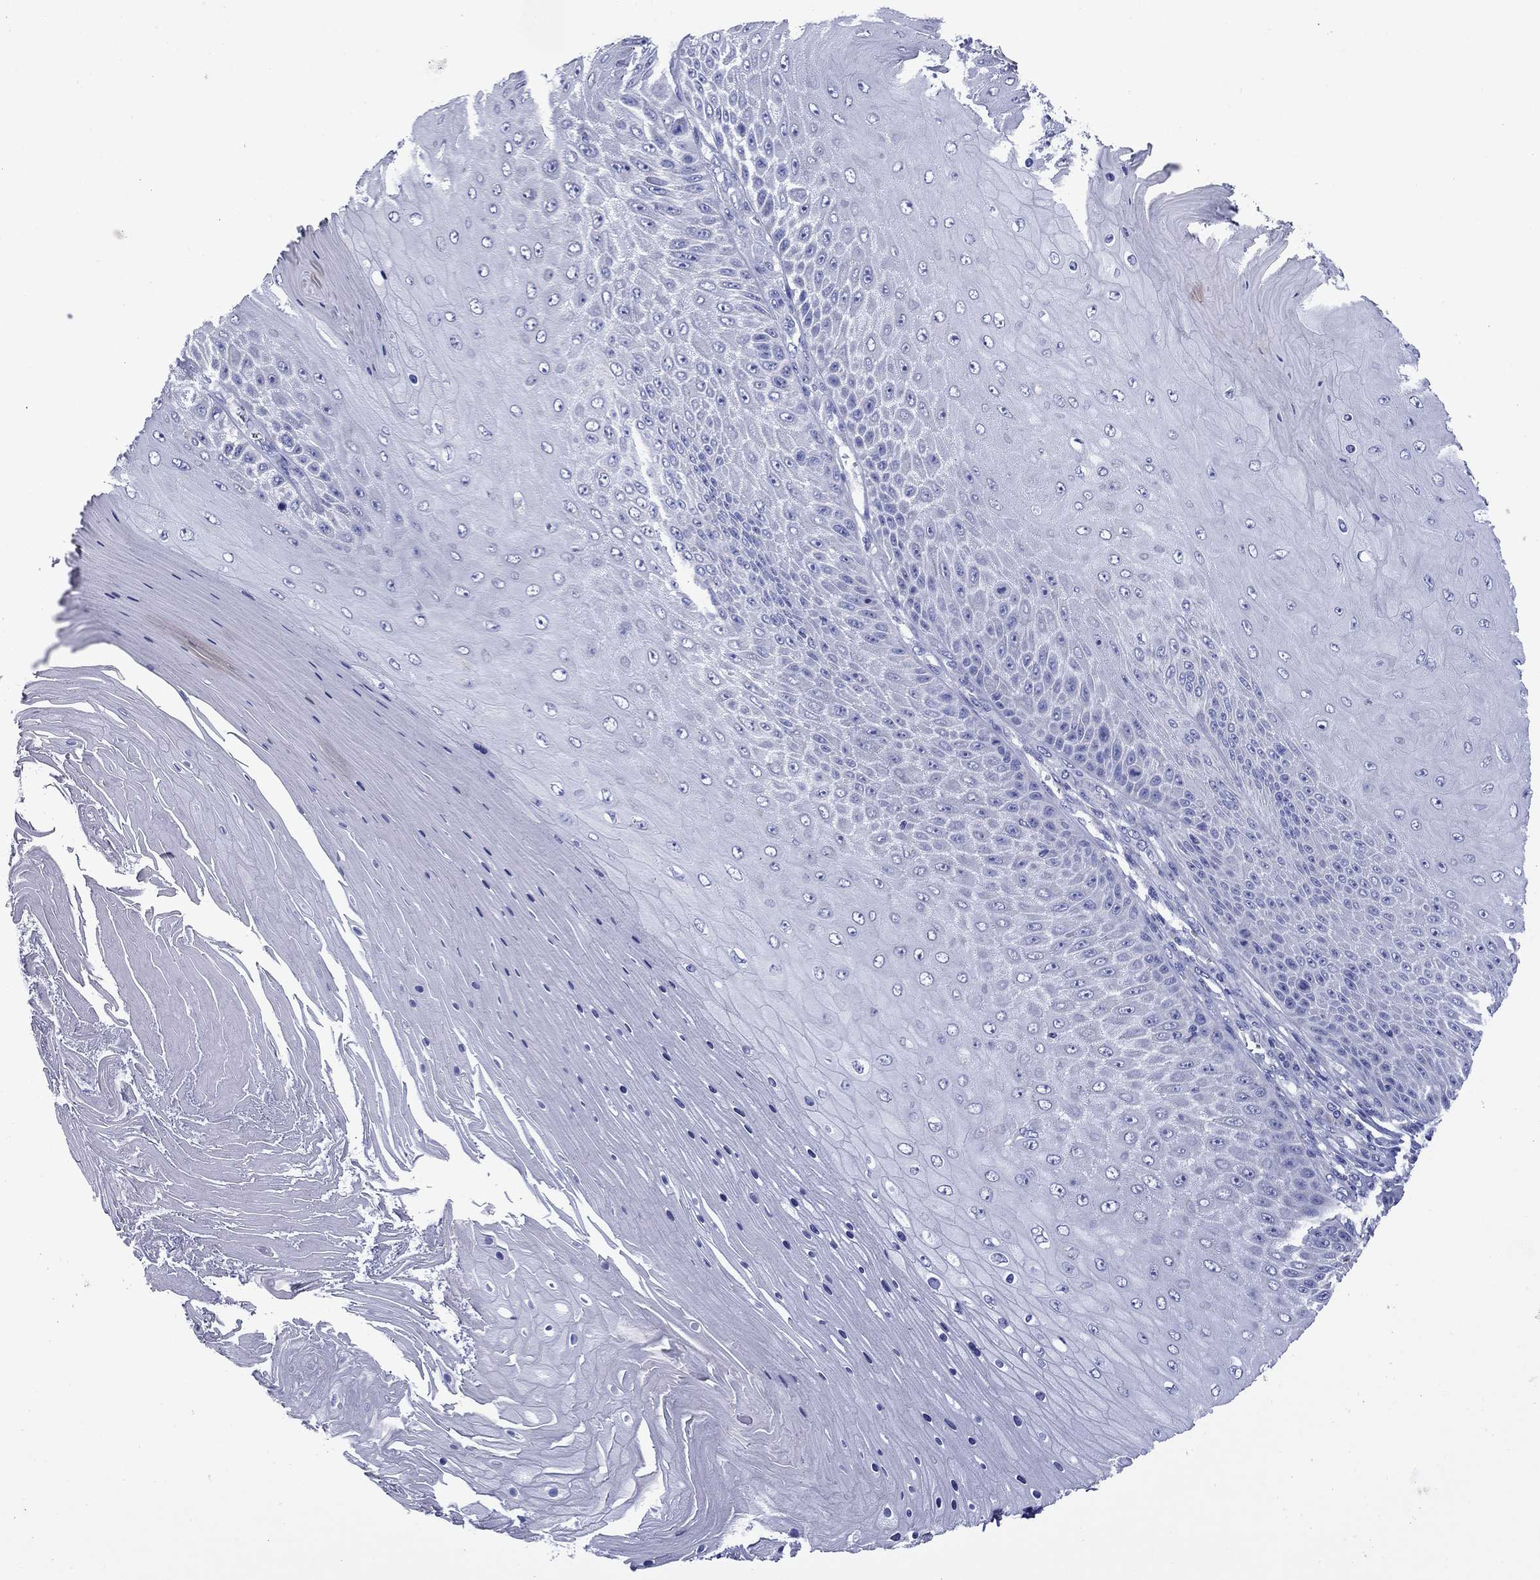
{"staining": {"intensity": "negative", "quantity": "none", "location": "none"}, "tissue": "skin cancer", "cell_type": "Tumor cells", "image_type": "cancer", "snomed": [{"axis": "morphology", "description": "Squamous cell carcinoma, NOS"}, {"axis": "topography", "description": "Skin"}], "caption": "Protein analysis of squamous cell carcinoma (skin) reveals no significant expression in tumor cells.", "gene": "ACADSB", "patient": {"sex": "male", "age": 62}}